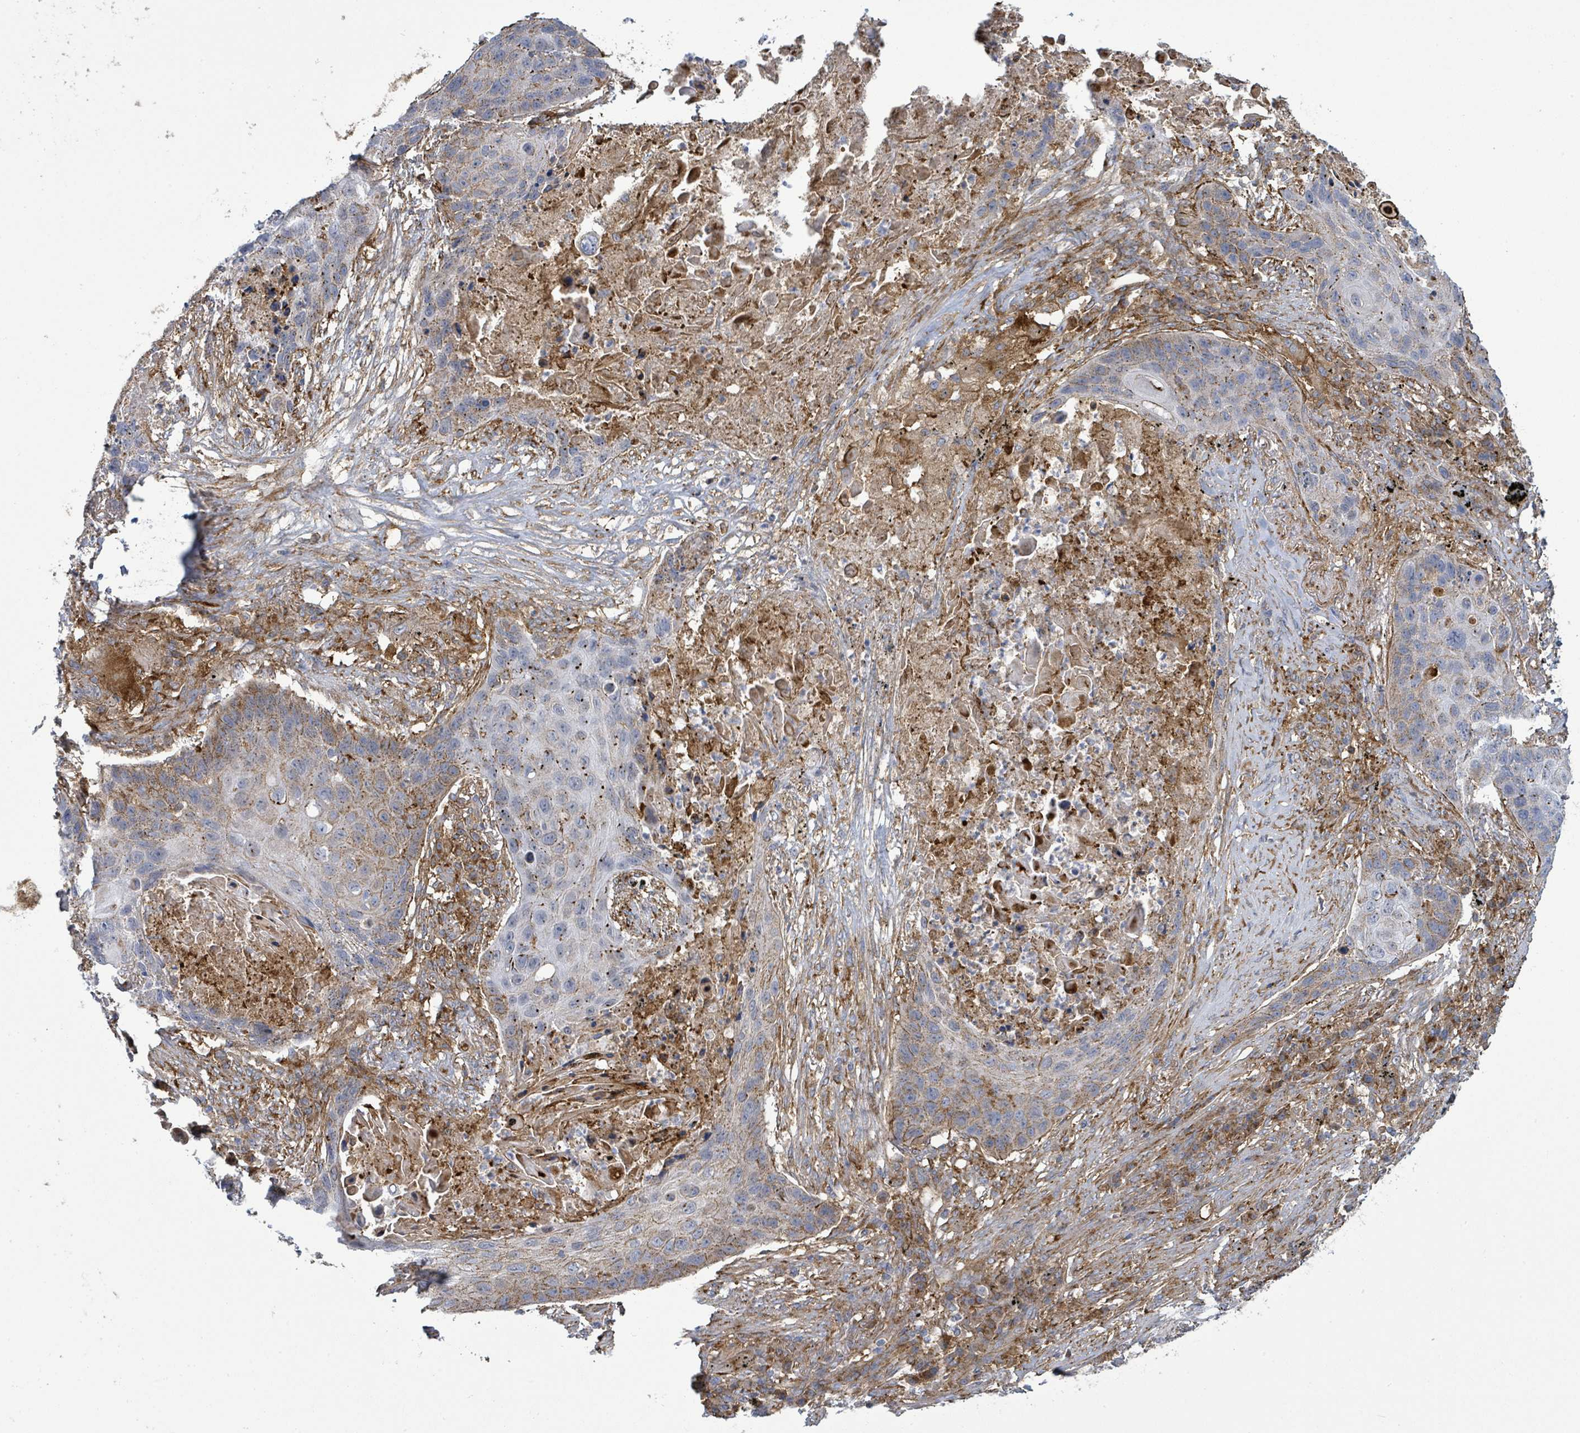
{"staining": {"intensity": "moderate", "quantity": "<25%", "location": "cytoplasmic/membranous"}, "tissue": "lung cancer", "cell_type": "Tumor cells", "image_type": "cancer", "snomed": [{"axis": "morphology", "description": "Squamous cell carcinoma, NOS"}, {"axis": "topography", "description": "Lung"}], "caption": "DAB immunohistochemical staining of human squamous cell carcinoma (lung) demonstrates moderate cytoplasmic/membranous protein positivity in approximately <25% of tumor cells.", "gene": "EGFL7", "patient": {"sex": "female", "age": 63}}